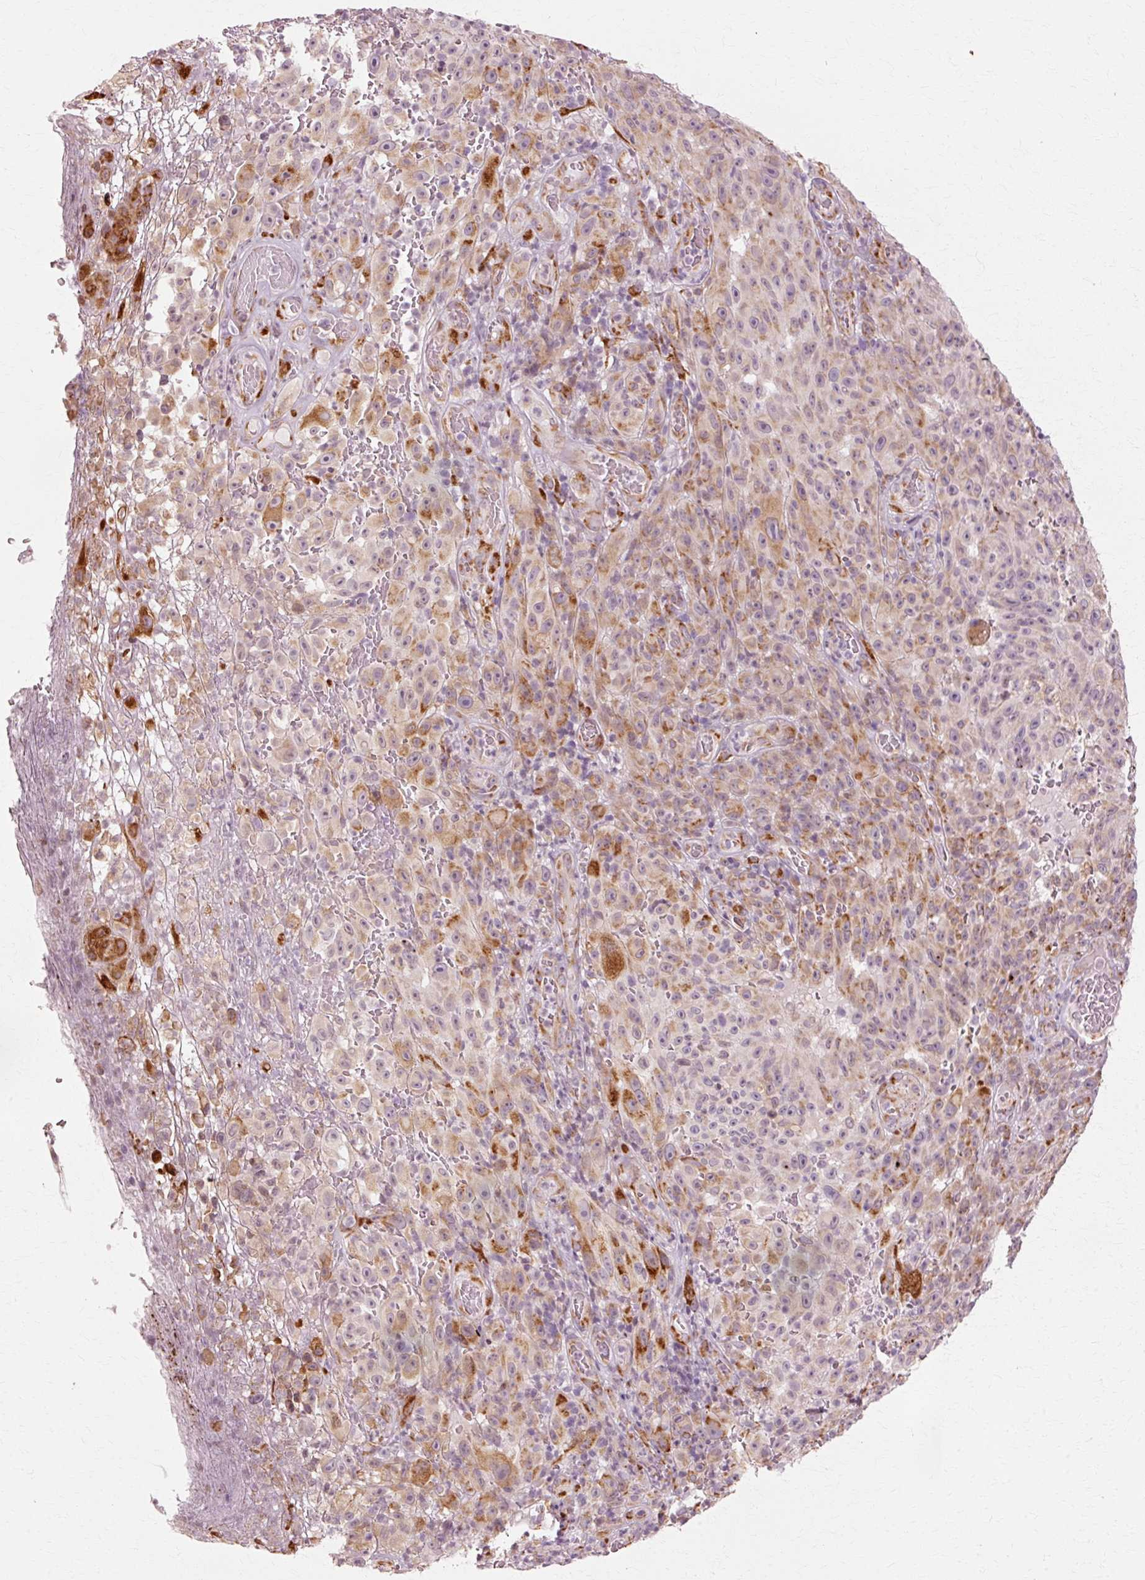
{"staining": {"intensity": "moderate", "quantity": "<25%", "location": "cytoplasmic/membranous"}, "tissue": "melanoma", "cell_type": "Tumor cells", "image_type": "cancer", "snomed": [{"axis": "morphology", "description": "Malignant melanoma, NOS"}, {"axis": "topography", "description": "Skin"}], "caption": "Melanoma stained with a protein marker reveals moderate staining in tumor cells.", "gene": "RGPD5", "patient": {"sex": "female", "age": 82}}